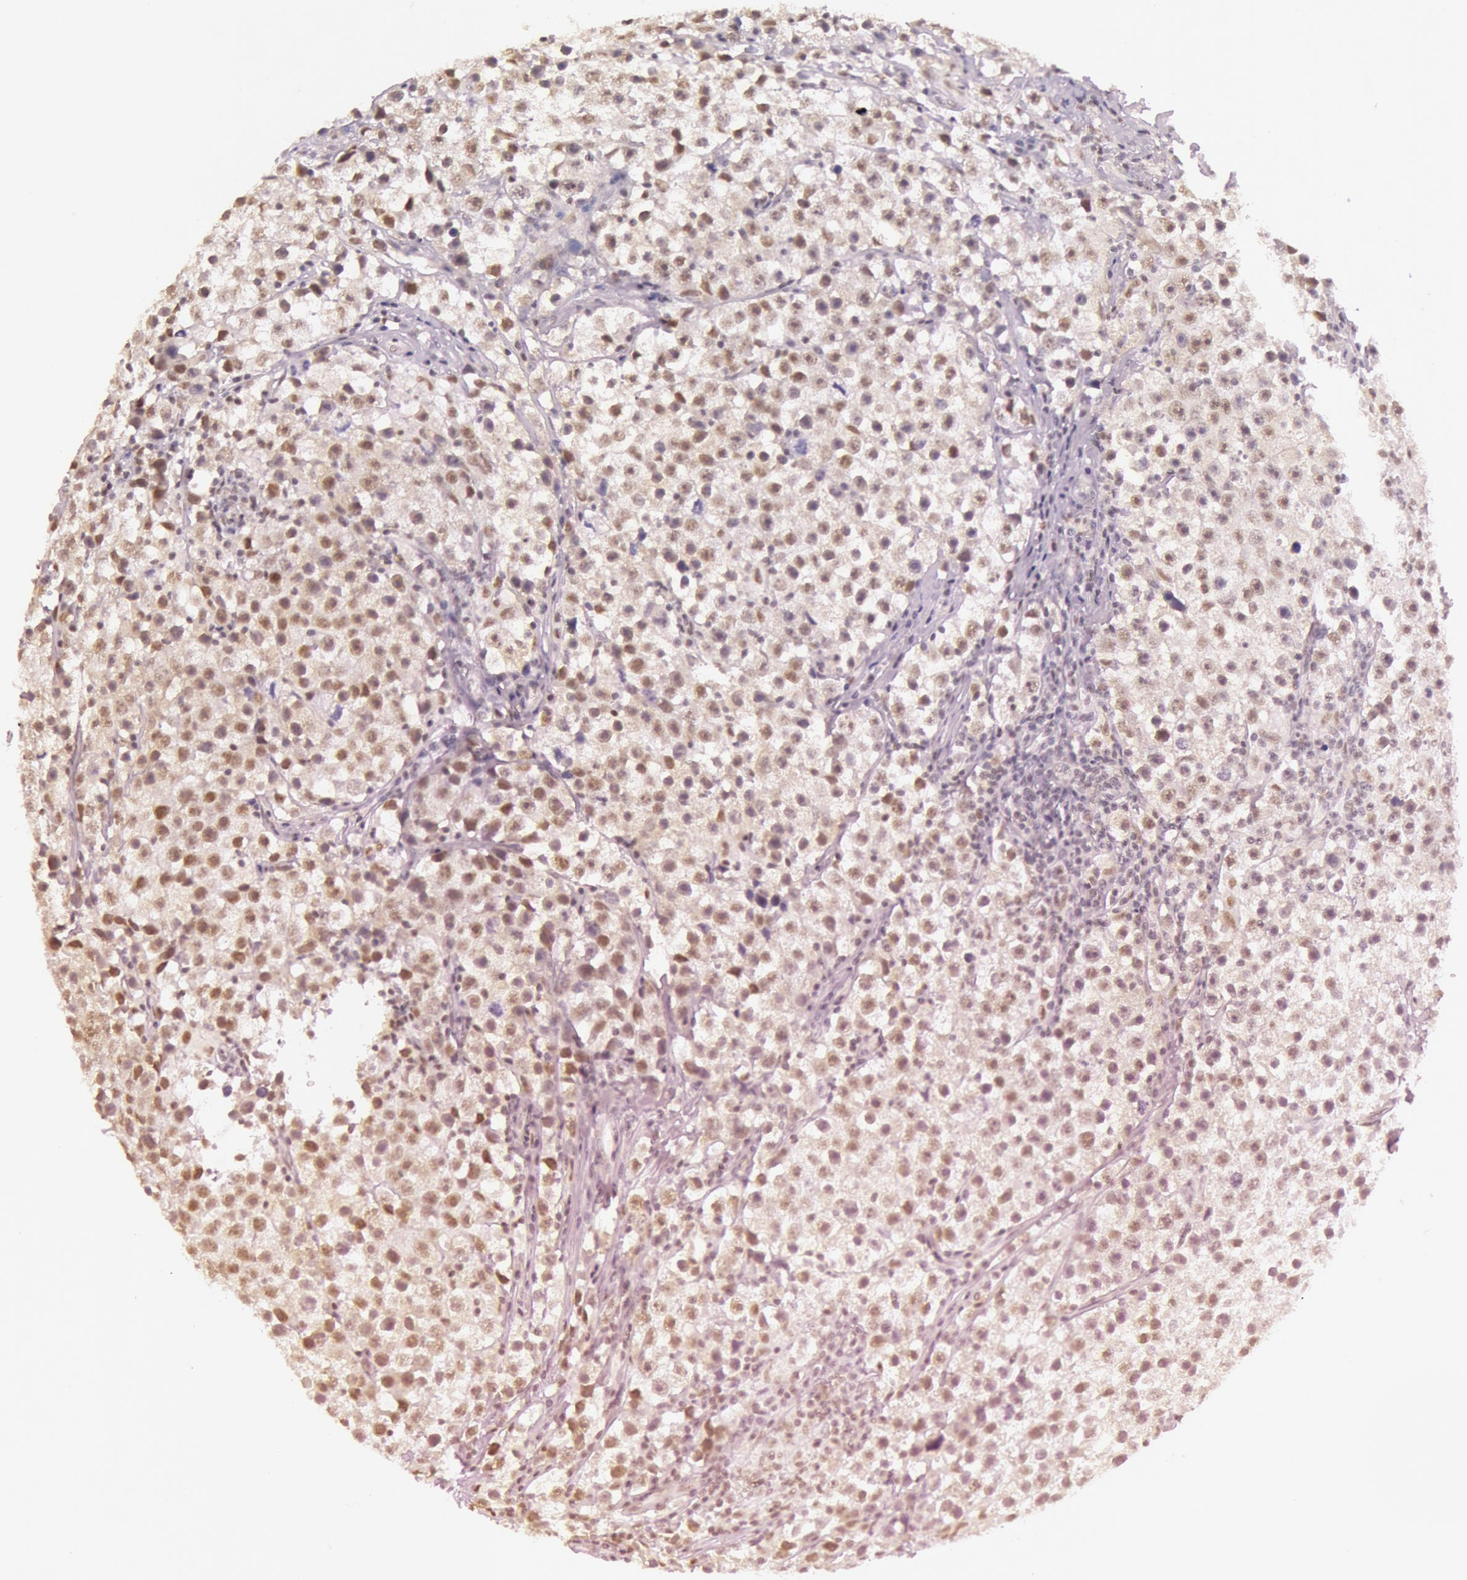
{"staining": {"intensity": "weak", "quantity": "25%-75%", "location": "nuclear"}, "tissue": "testis cancer", "cell_type": "Tumor cells", "image_type": "cancer", "snomed": [{"axis": "morphology", "description": "Seminoma, NOS"}, {"axis": "topography", "description": "Testis"}], "caption": "Protein expression analysis of human testis cancer reveals weak nuclear expression in approximately 25%-75% of tumor cells.", "gene": "TASL", "patient": {"sex": "male", "age": 35}}